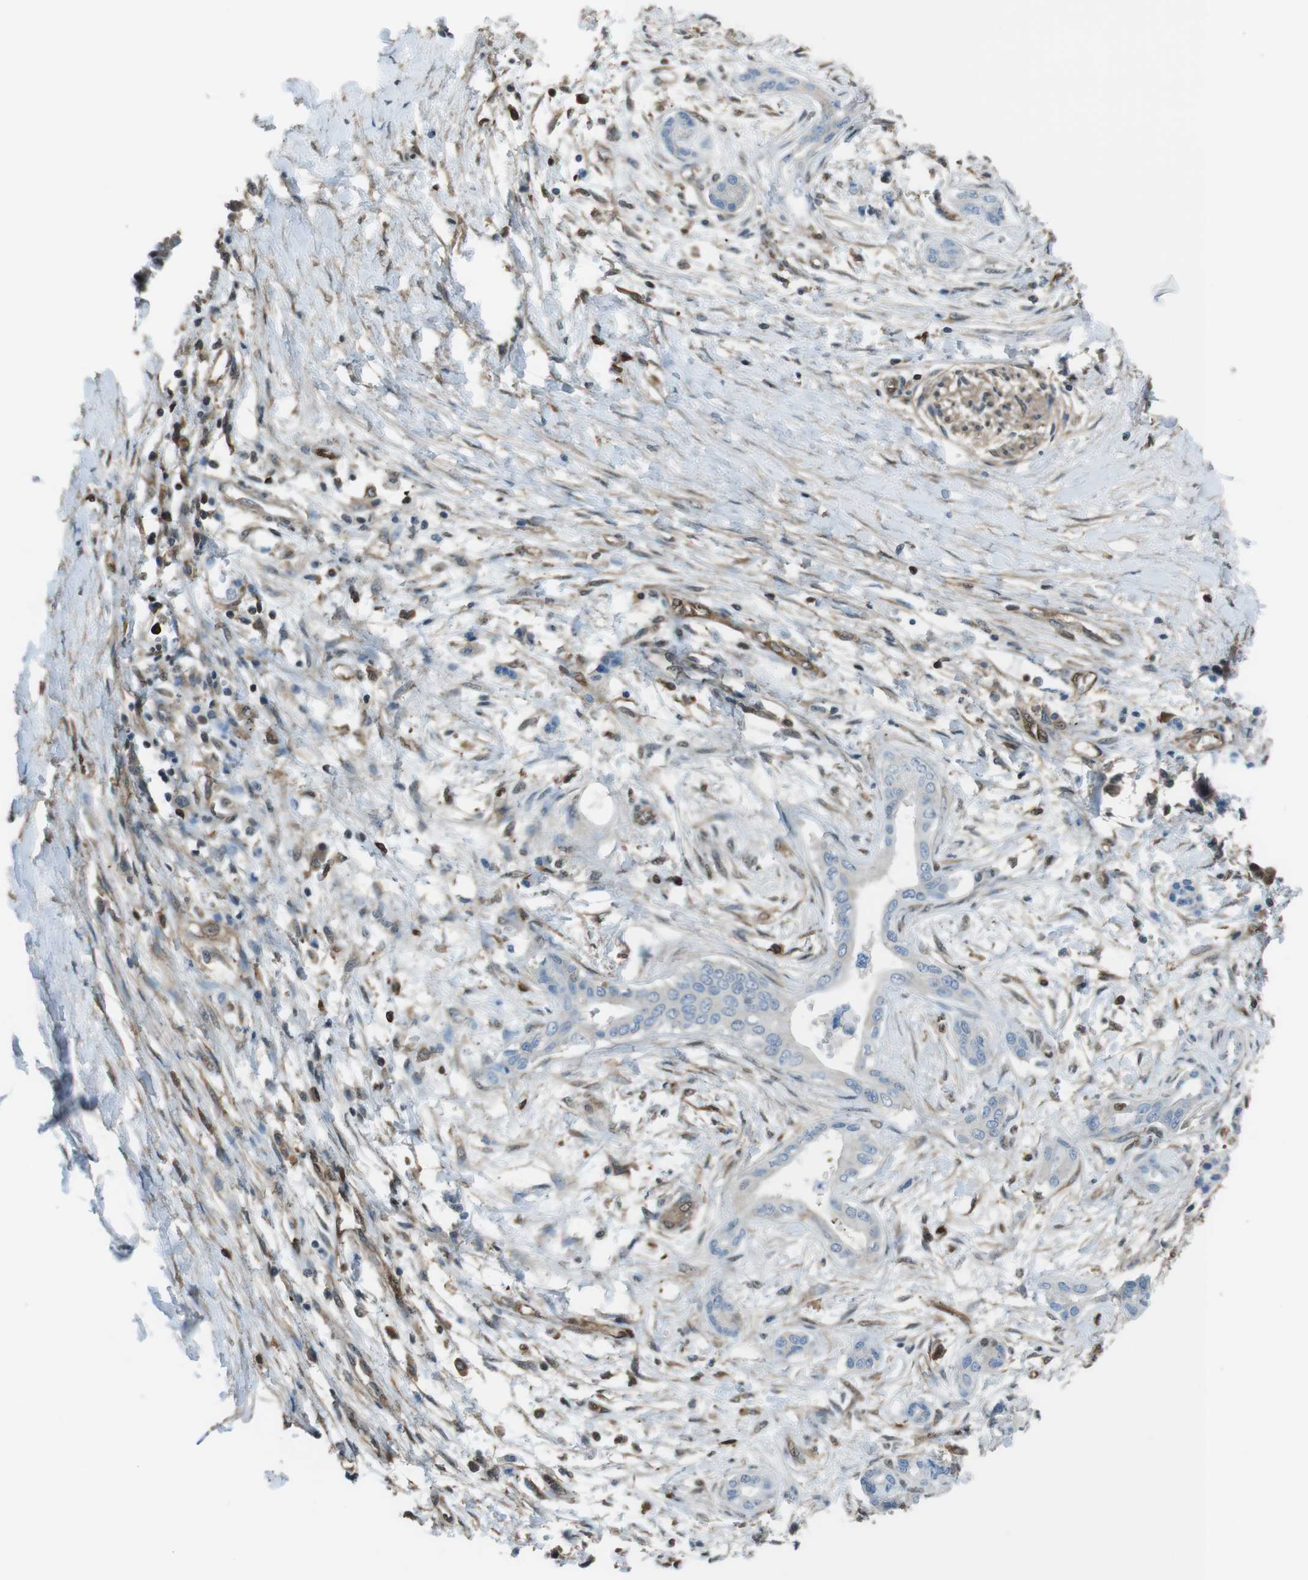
{"staining": {"intensity": "negative", "quantity": "none", "location": "none"}, "tissue": "pancreatic cancer", "cell_type": "Tumor cells", "image_type": "cancer", "snomed": [{"axis": "morphology", "description": "Adenocarcinoma, NOS"}, {"axis": "topography", "description": "Pancreas"}], "caption": "Adenocarcinoma (pancreatic) was stained to show a protein in brown. There is no significant staining in tumor cells.", "gene": "TWSG1", "patient": {"sex": "male", "age": 56}}